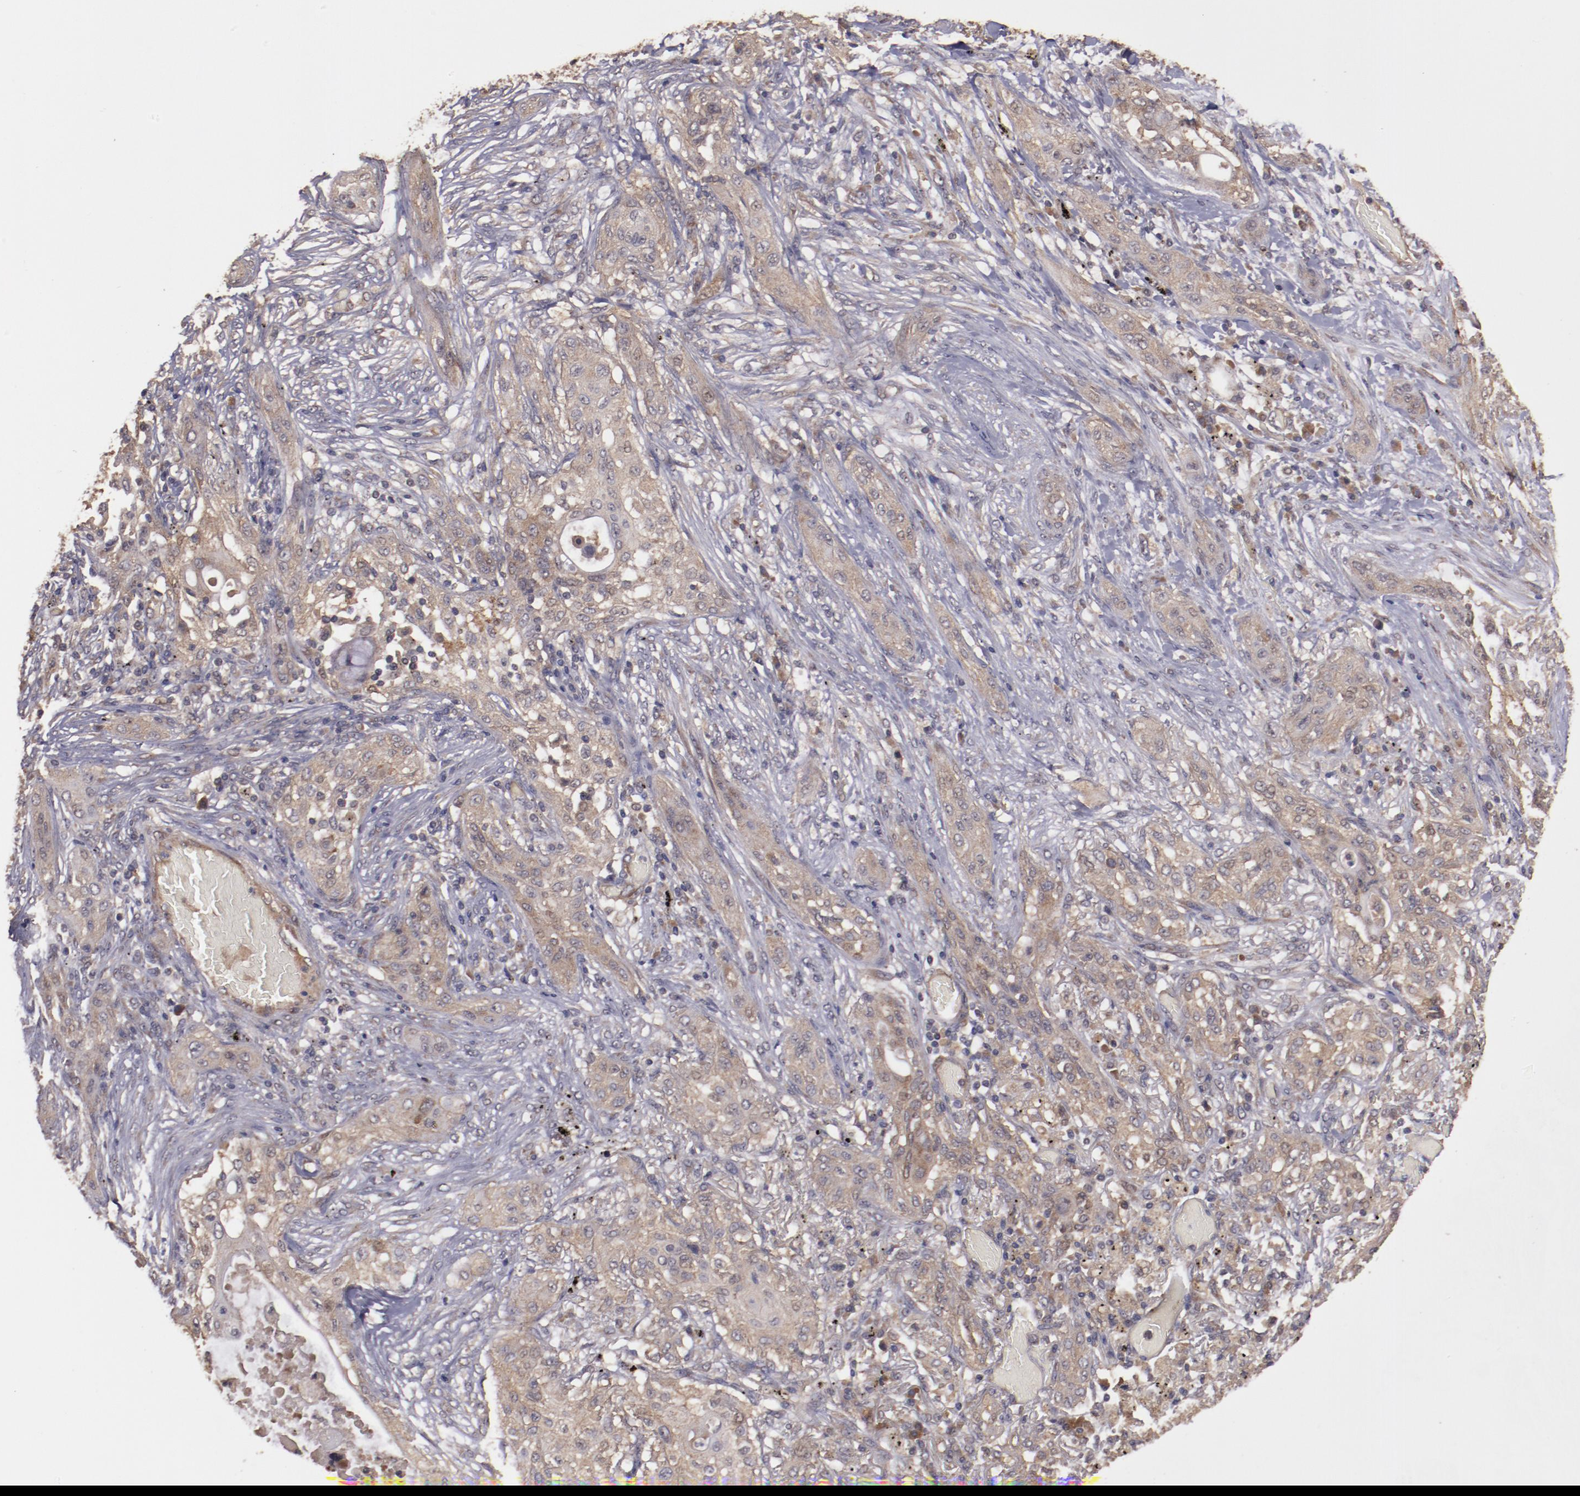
{"staining": {"intensity": "weak", "quantity": ">75%", "location": "cytoplasmic/membranous"}, "tissue": "lung cancer", "cell_type": "Tumor cells", "image_type": "cancer", "snomed": [{"axis": "morphology", "description": "Squamous cell carcinoma, NOS"}, {"axis": "topography", "description": "Lung"}], "caption": "Approximately >75% of tumor cells in human squamous cell carcinoma (lung) exhibit weak cytoplasmic/membranous protein staining as visualized by brown immunohistochemical staining.", "gene": "TXNDC16", "patient": {"sex": "female", "age": 47}}